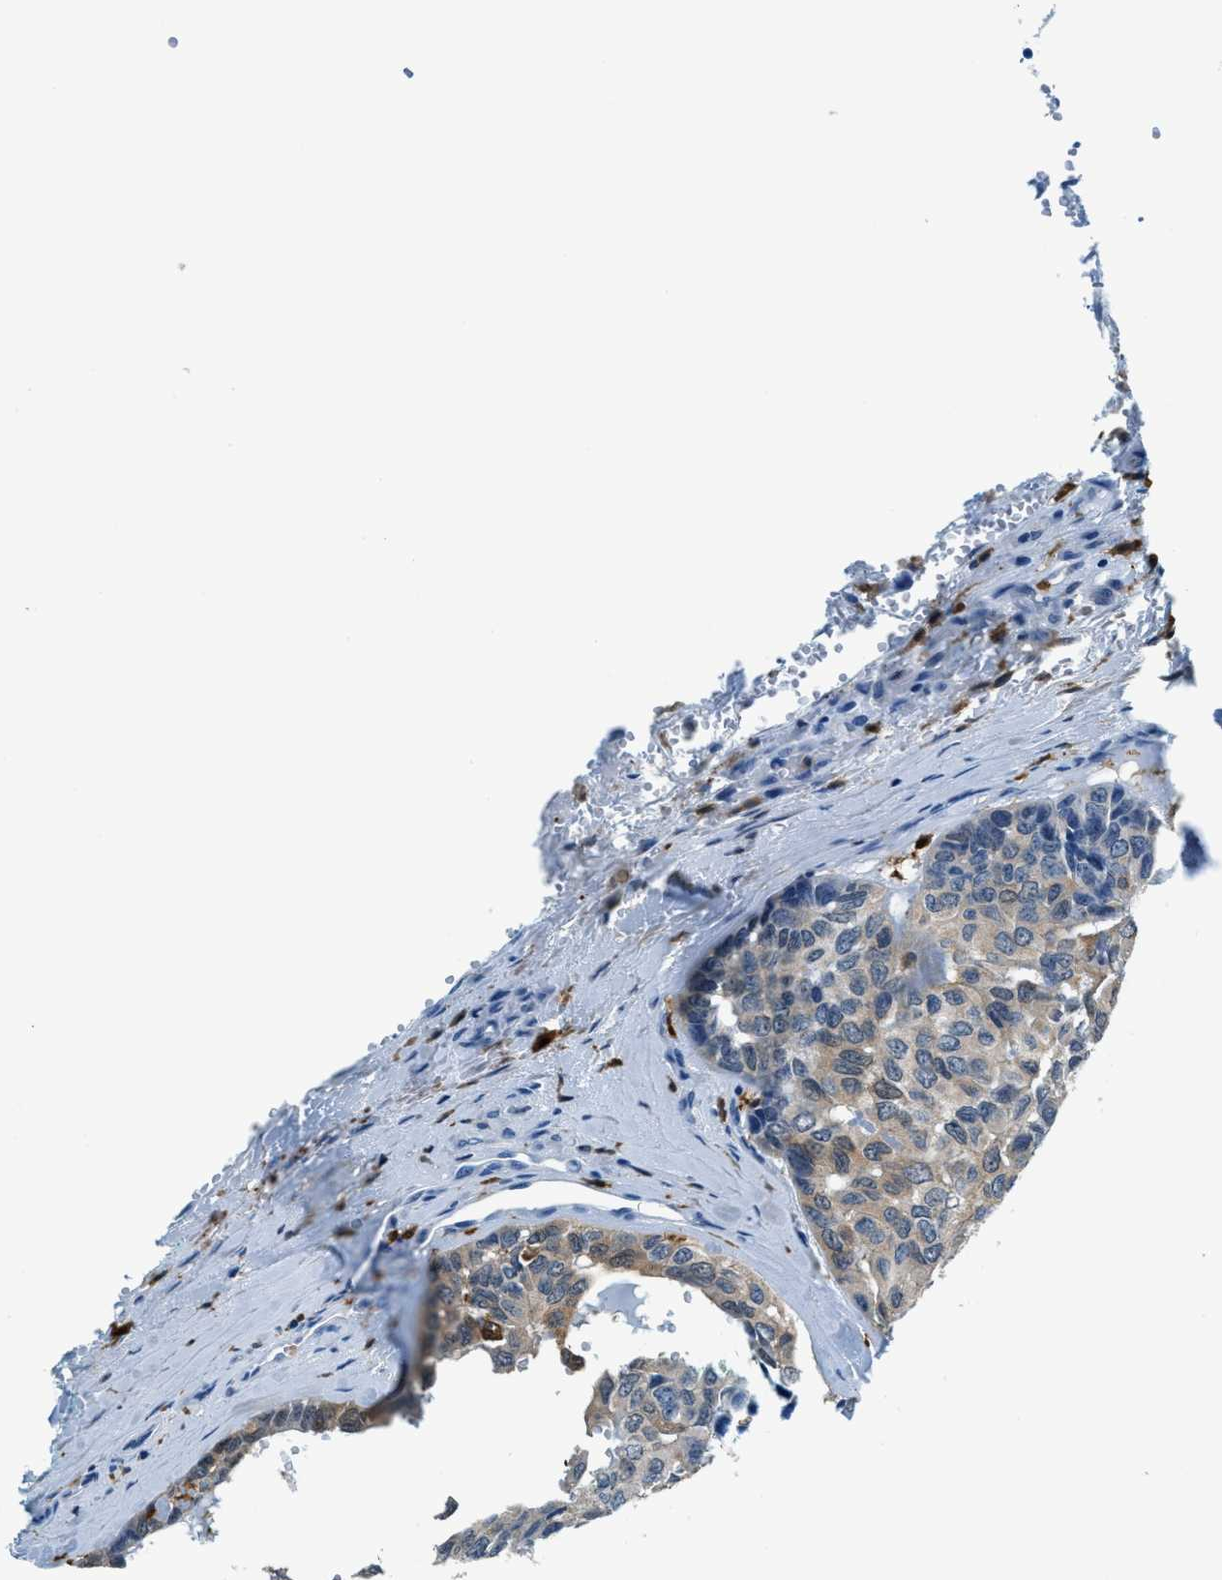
{"staining": {"intensity": "weak", "quantity": "25%-75%", "location": "cytoplasmic/membranous"}, "tissue": "head and neck cancer", "cell_type": "Tumor cells", "image_type": "cancer", "snomed": [{"axis": "morphology", "description": "Adenocarcinoma, NOS"}, {"axis": "topography", "description": "Salivary gland, NOS"}, {"axis": "topography", "description": "Head-Neck"}], "caption": "A brown stain shows weak cytoplasmic/membranous expression of a protein in head and neck cancer (adenocarcinoma) tumor cells. (DAB = brown stain, brightfield microscopy at high magnification).", "gene": "CAPG", "patient": {"sex": "female", "age": 76}}